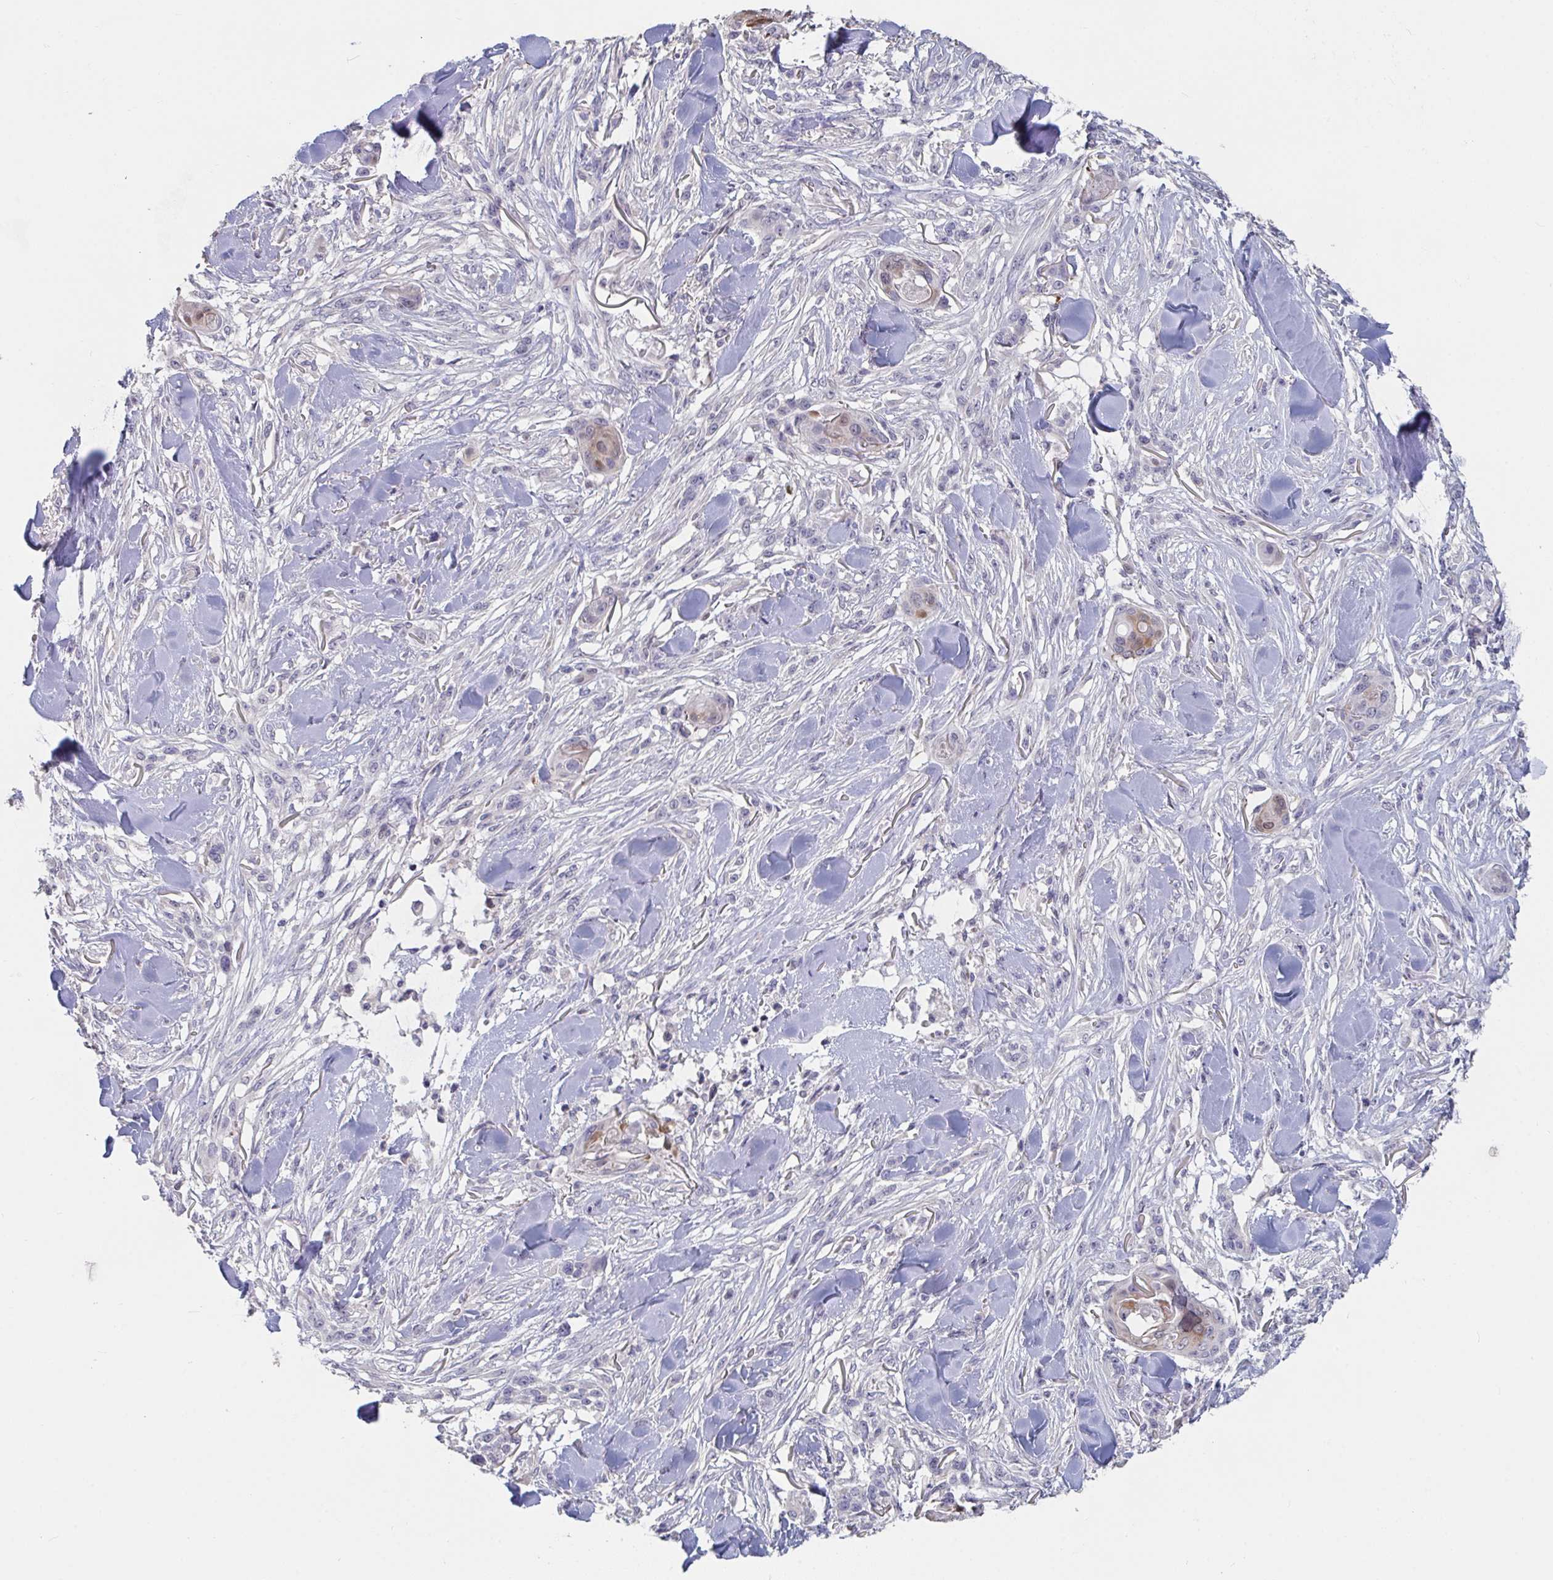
{"staining": {"intensity": "weak", "quantity": "<25%", "location": "cytoplasmic/membranous,nuclear"}, "tissue": "skin cancer", "cell_type": "Tumor cells", "image_type": "cancer", "snomed": [{"axis": "morphology", "description": "Squamous cell carcinoma, NOS"}, {"axis": "topography", "description": "Skin"}], "caption": "DAB immunohistochemical staining of skin cancer displays no significant expression in tumor cells.", "gene": "FAM156B", "patient": {"sex": "female", "age": 59}}